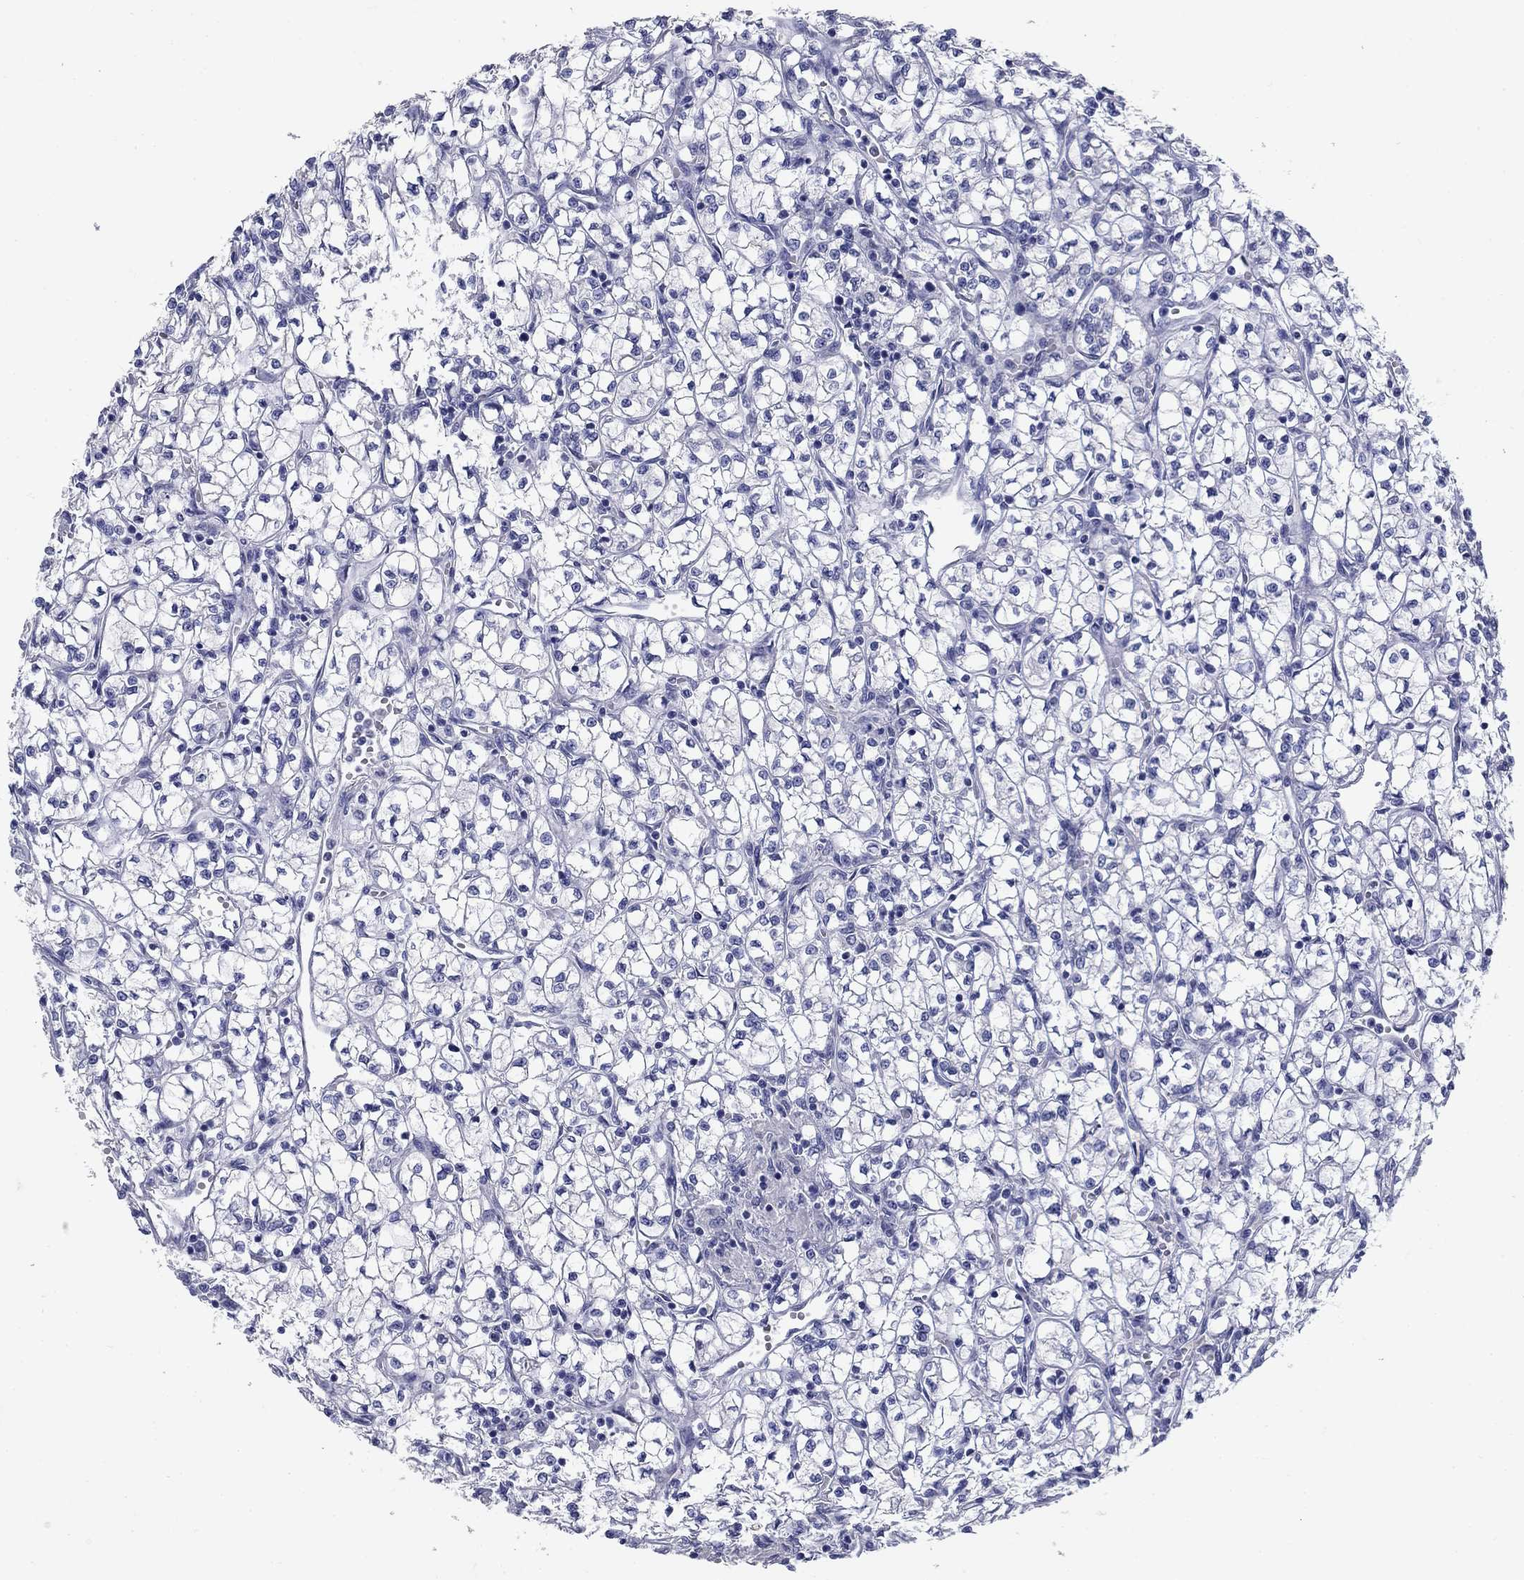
{"staining": {"intensity": "negative", "quantity": "none", "location": "none"}, "tissue": "renal cancer", "cell_type": "Tumor cells", "image_type": "cancer", "snomed": [{"axis": "morphology", "description": "Adenocarcinoma, NOS"}, {"axis": "topography", "description": "Kidney"}], "caption": "Renal cancer (adenocarcinoma) was stained to show a protein in brown. There is no significant staining in tumor cells.", "gene": "PRKCG", "patient": {"sex": "female", "age": 64}}